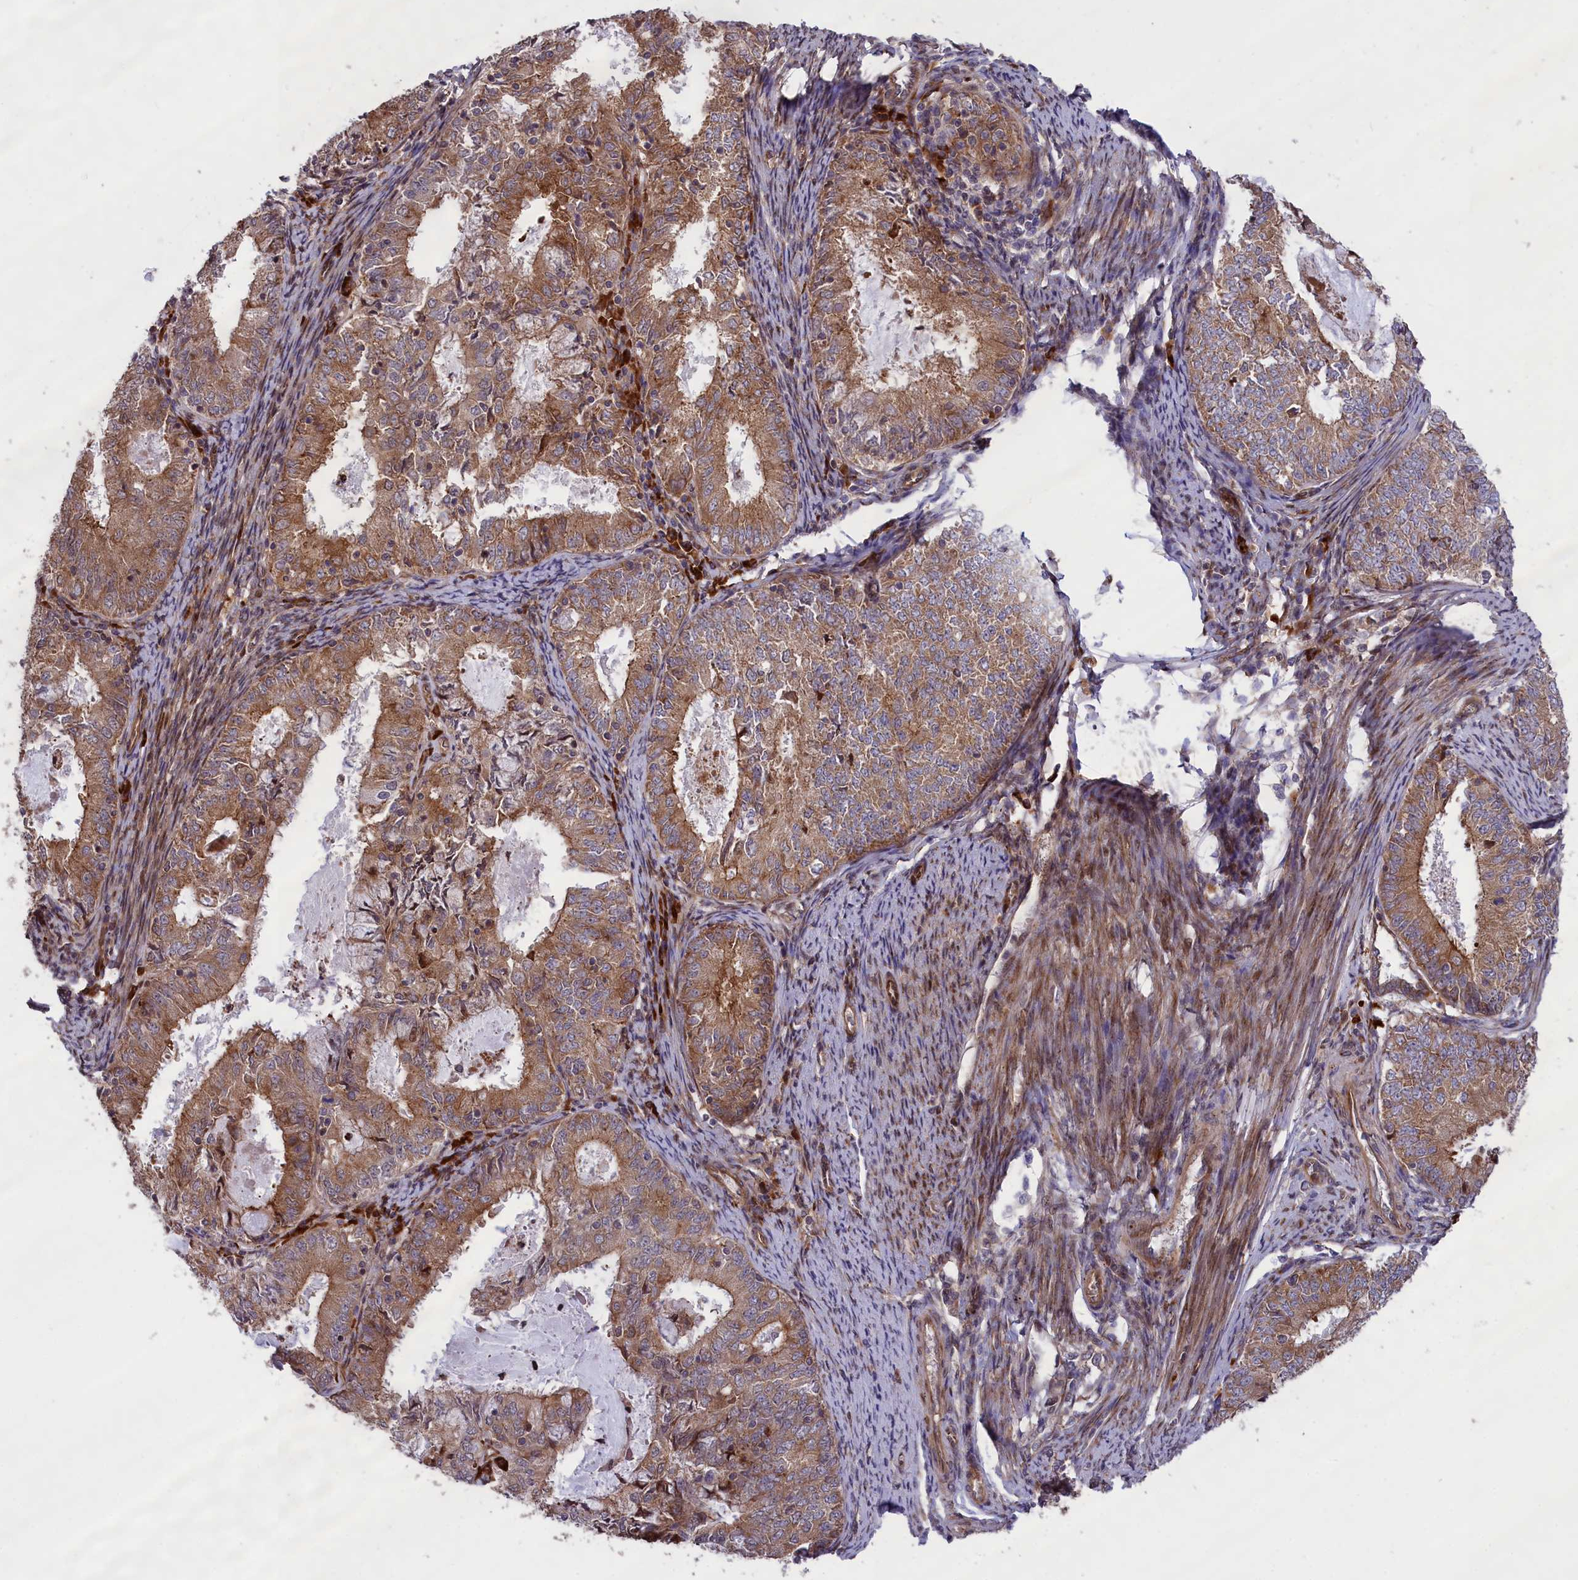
{"staining": {"intensity": "moderate", "quantity": ">75%", "location": "cytoplasmic/membranous"}, "tissue": "endometrial cancer", "cell_type": "Tumor cells", "image_type": "cancer", "snomed": [{"axis": "morphology", "description": "Adenocarcinoma, NOS"}, {"axis": "topography", "description": "Endometrium"}], "caption": "Immunohistochemical staining of endometrial adenocarcinoma exhibits medium levels of moderate cytoplasmic/membranous protein expression in approximately >75% of tumor cells.", "gene": "DDX60L", "patient": {"sex": "female", "age": 57}}